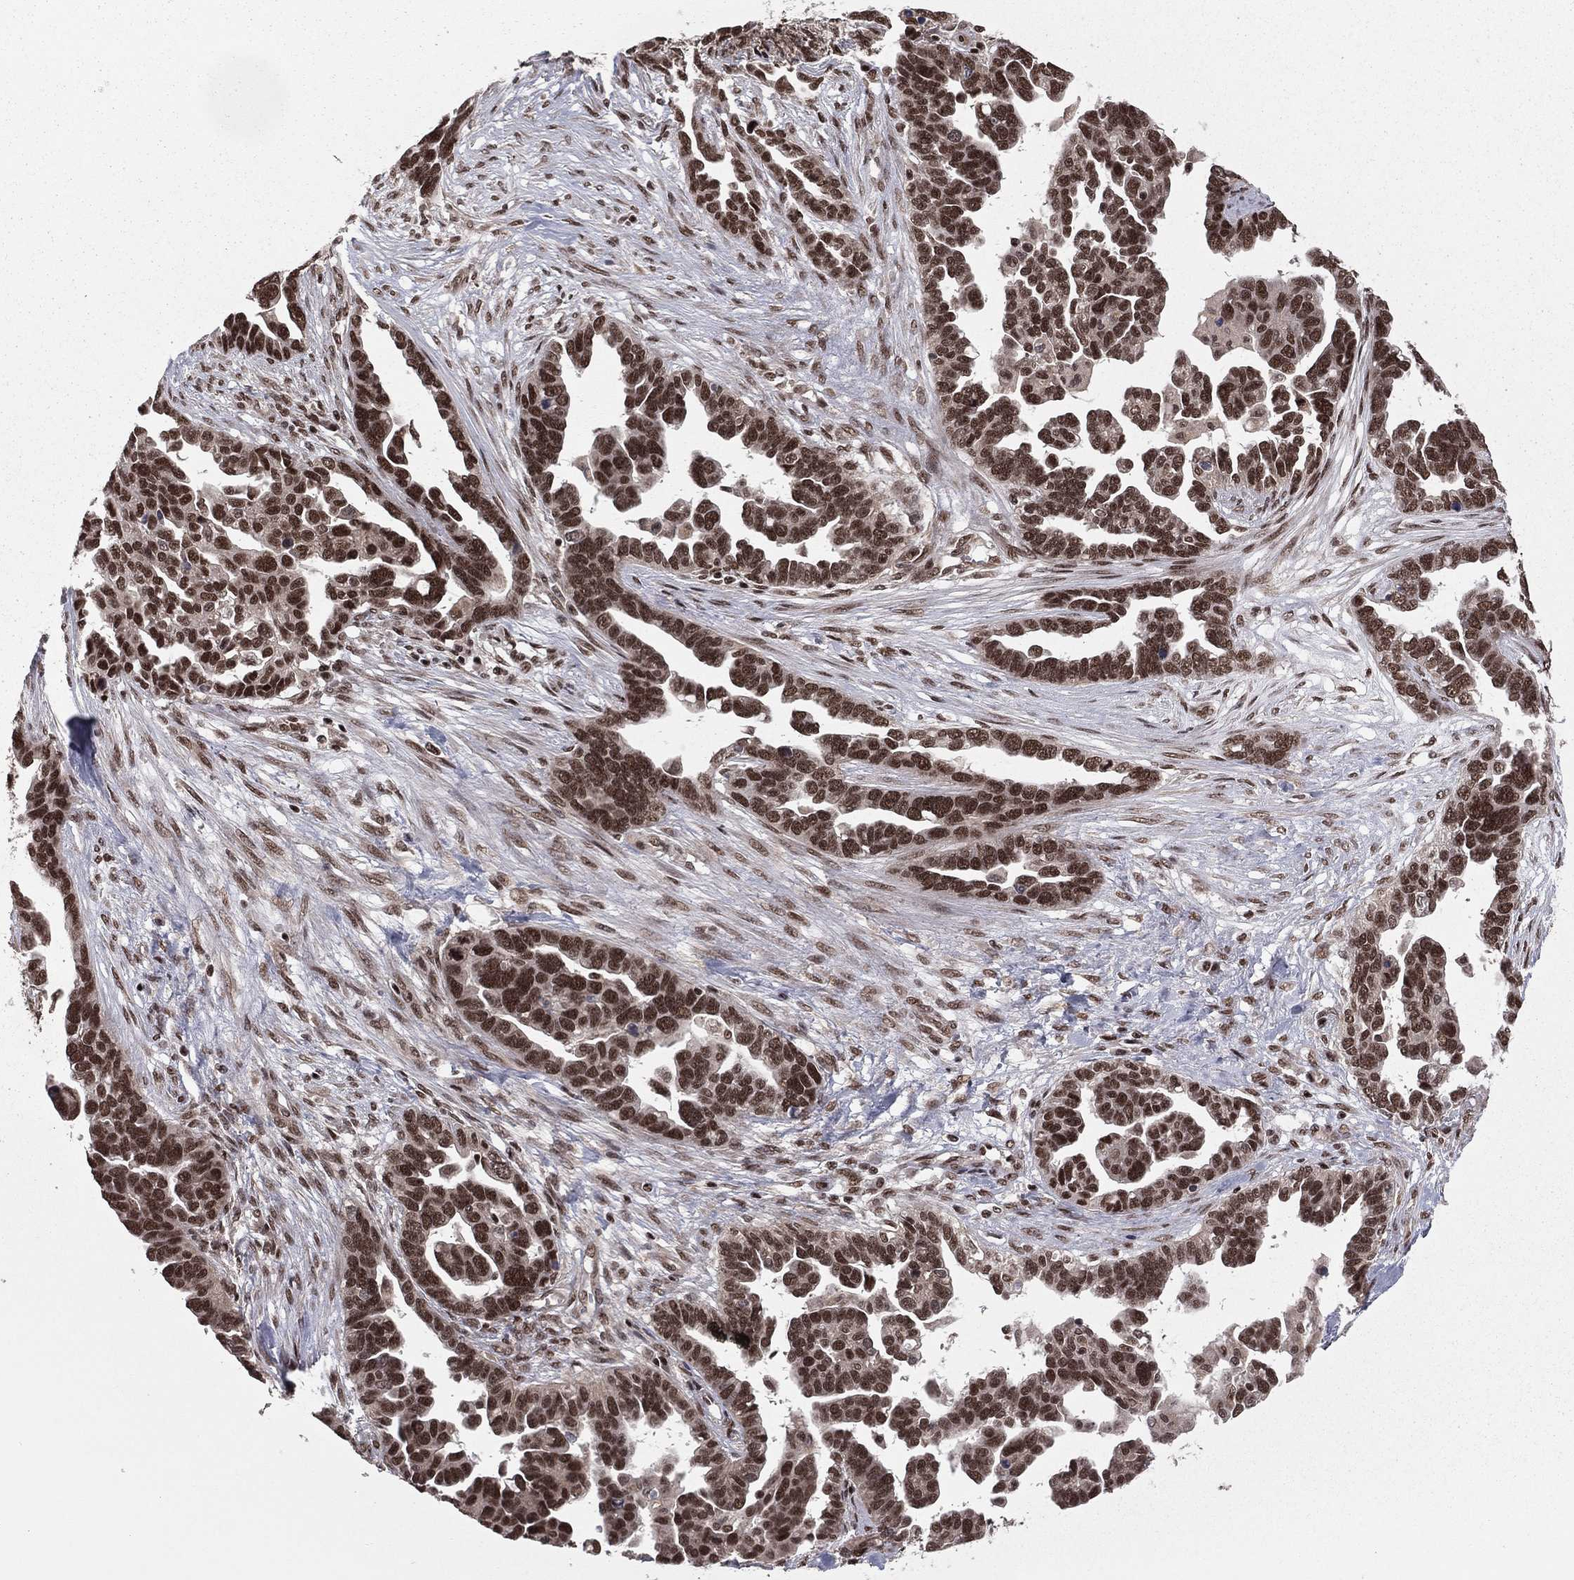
{"staining": {"intensity": "strong", "quantity": ">75%", "location": "nuclear"}, "tissue": "ovarian cancer", "cell_type": "Tumor cells", "image_type": "cancer", "snomed": [{"axis": "morphology", "description": "Cystadenocarcinoma, serous, NOS"}, {"axis": "topography", "description": "Ovary"}], "caption": "This is a micrograph of immunohistochemistry staining of ovarian cancer (serous cystadenocarcinoma), which shows strong staining in the nuclear of tumor cells.", "gene": "NFYB", "patient": {"sex": "female", "age": 54}}